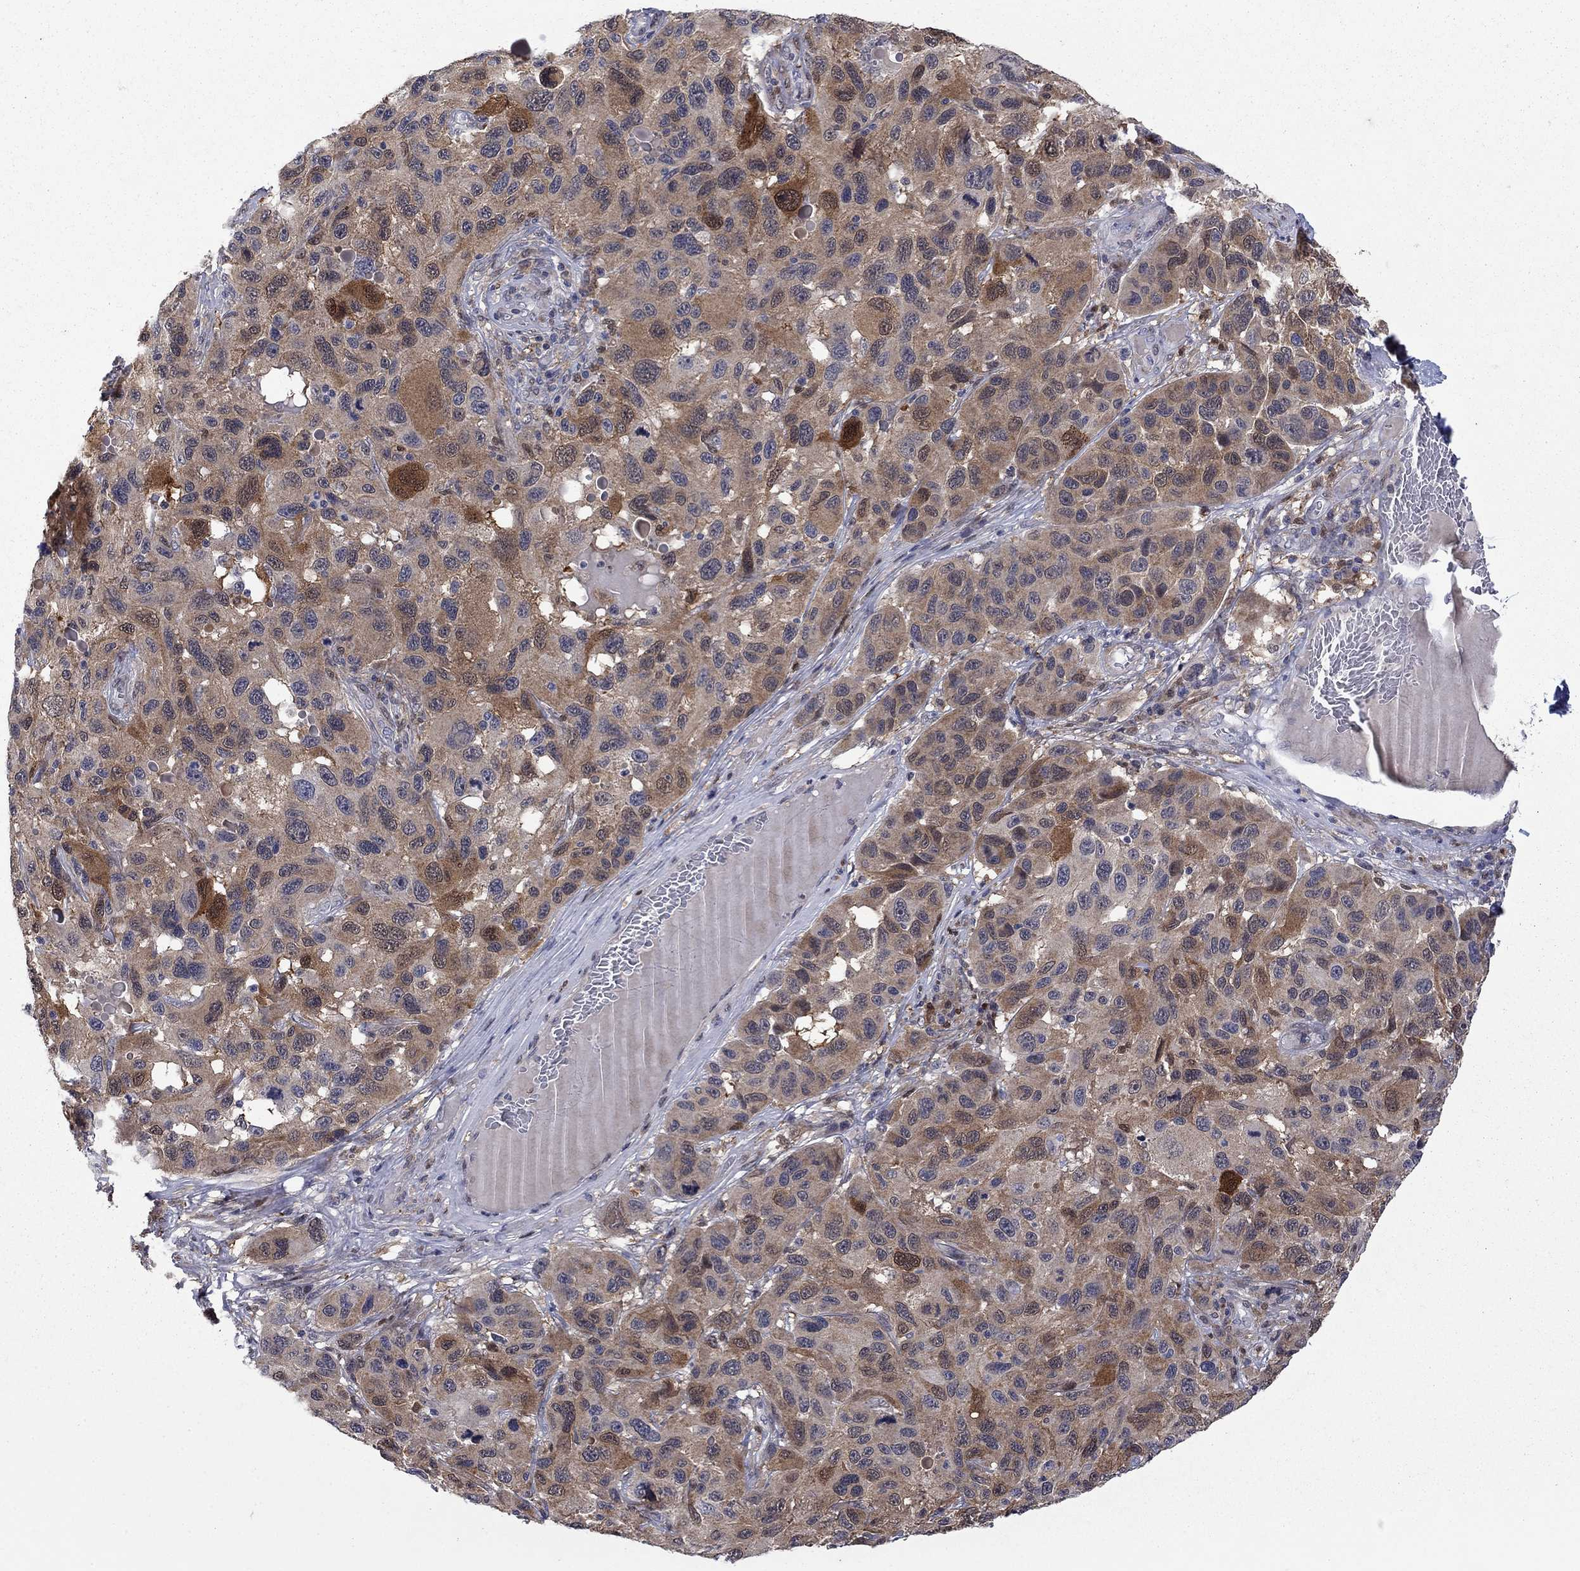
{"staining": {"intensity": "moderate", "quantity": "<25%", "location": "cytoplasmic/membranous"}, "tissue": "melanoma", "cell_type": "Tumor cells", "image_type": "cancer", "snomed": [{"axis": "morphology", "description": "Malignant melanoma, NOS"}, {"axis": "topography", "description": "Skin"}], "caption": "Immunohistochemistry (IHC) (DAB (3,3'-diaminobenzidine)) staining of human malignant melanoma displays moderate cytoplasmic/membranous protein positivity in approximately <25% of tumor cells. Nuclei are stained in blue.", "gene": "CBR1", "patient": {"sex": "male", "age": 53}}